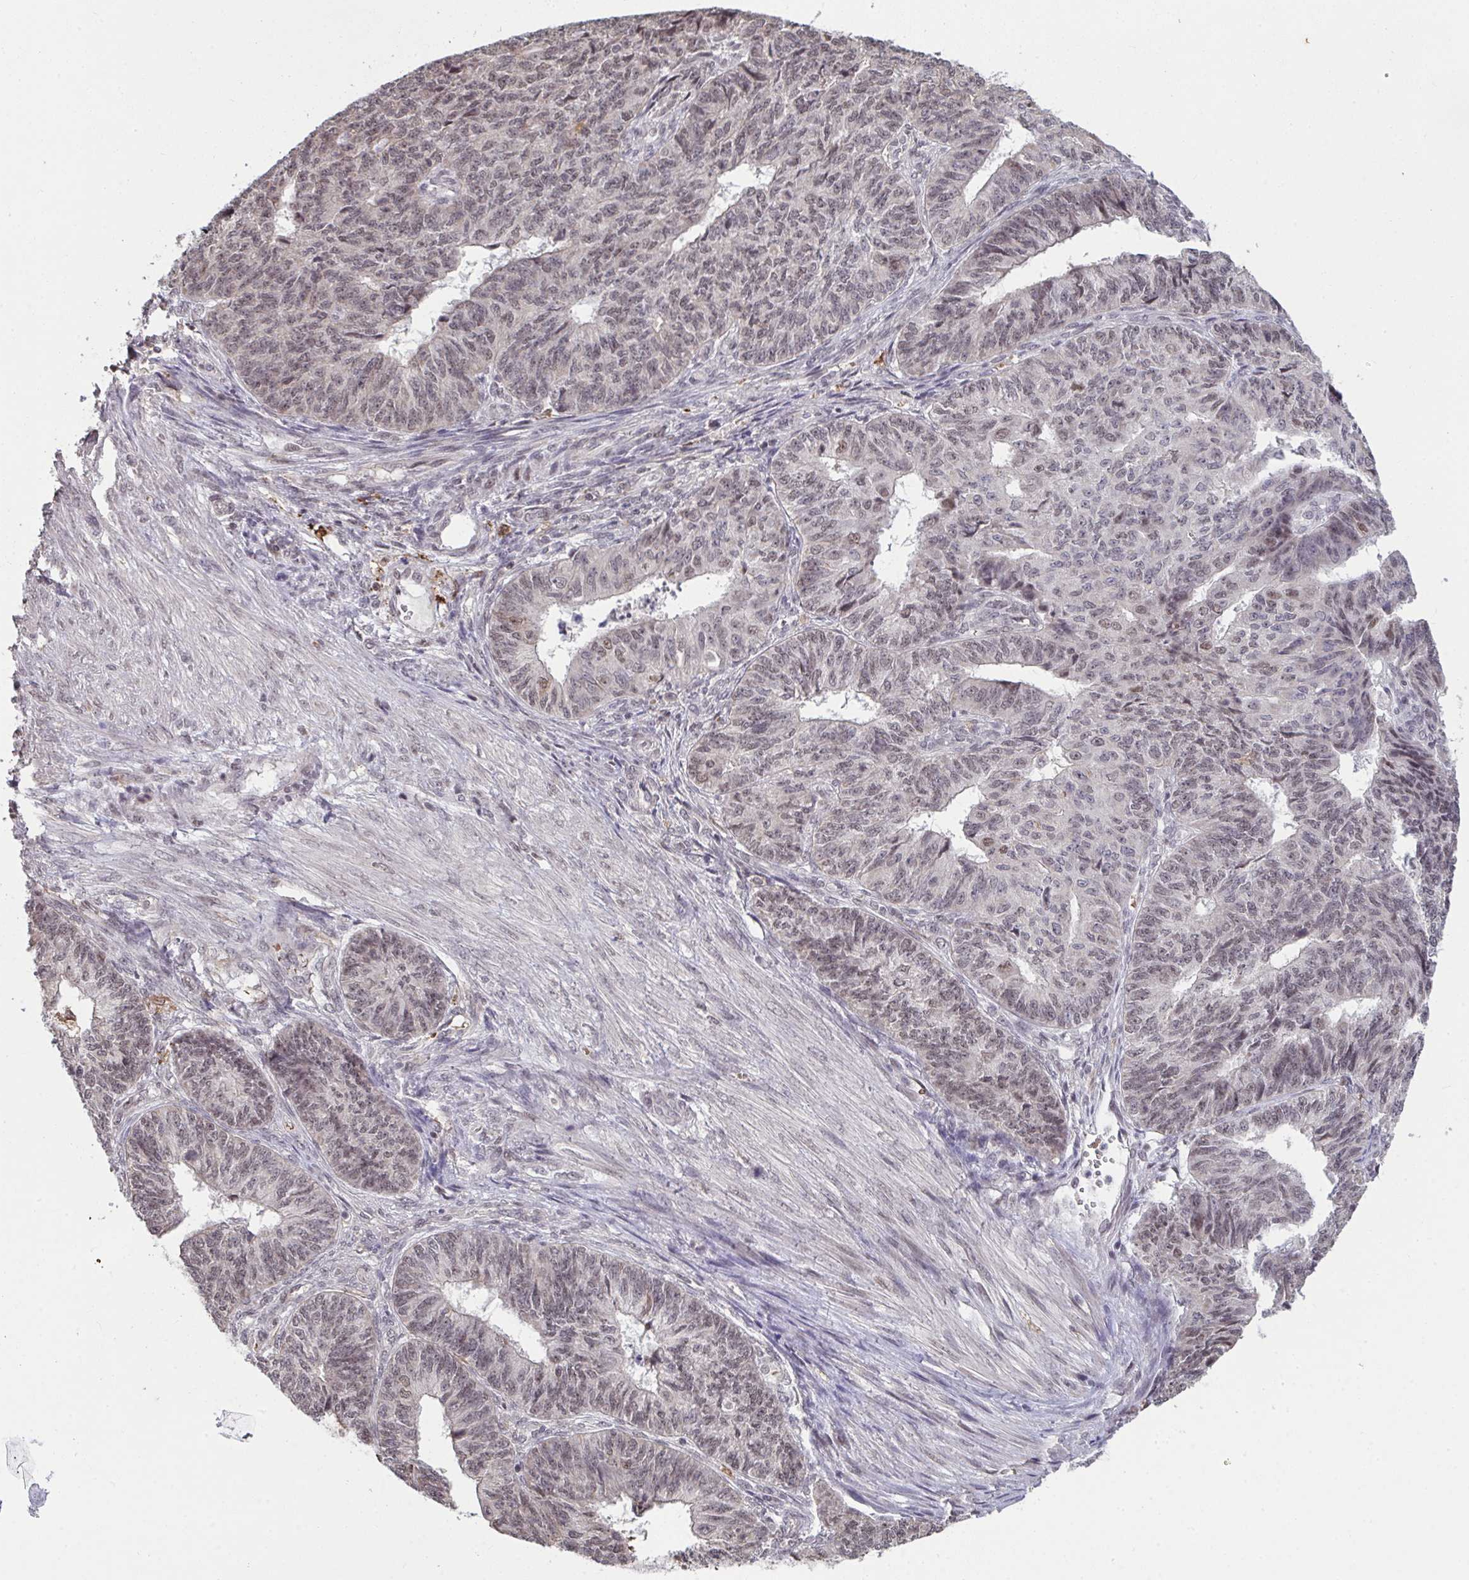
{"staining": {"intensity": "weak", "quantity": "<25%", "location": "nuclear"}, "tissue": "endometrial cancer", "cell_type": "Tumor cells", "image_type": "cancer", "snomed": [{"axis": "morphology", "description": "Adenocarcinoma, NOS"}, {"axis": "topography", "description": "Endometrium"}], "caption": "The photomicrograph reveals no significant staining in tumor cells of adenocarcinoma (endometrial).", "gene": "SAP30", "patient": {"sex": "female", "age": 32}}